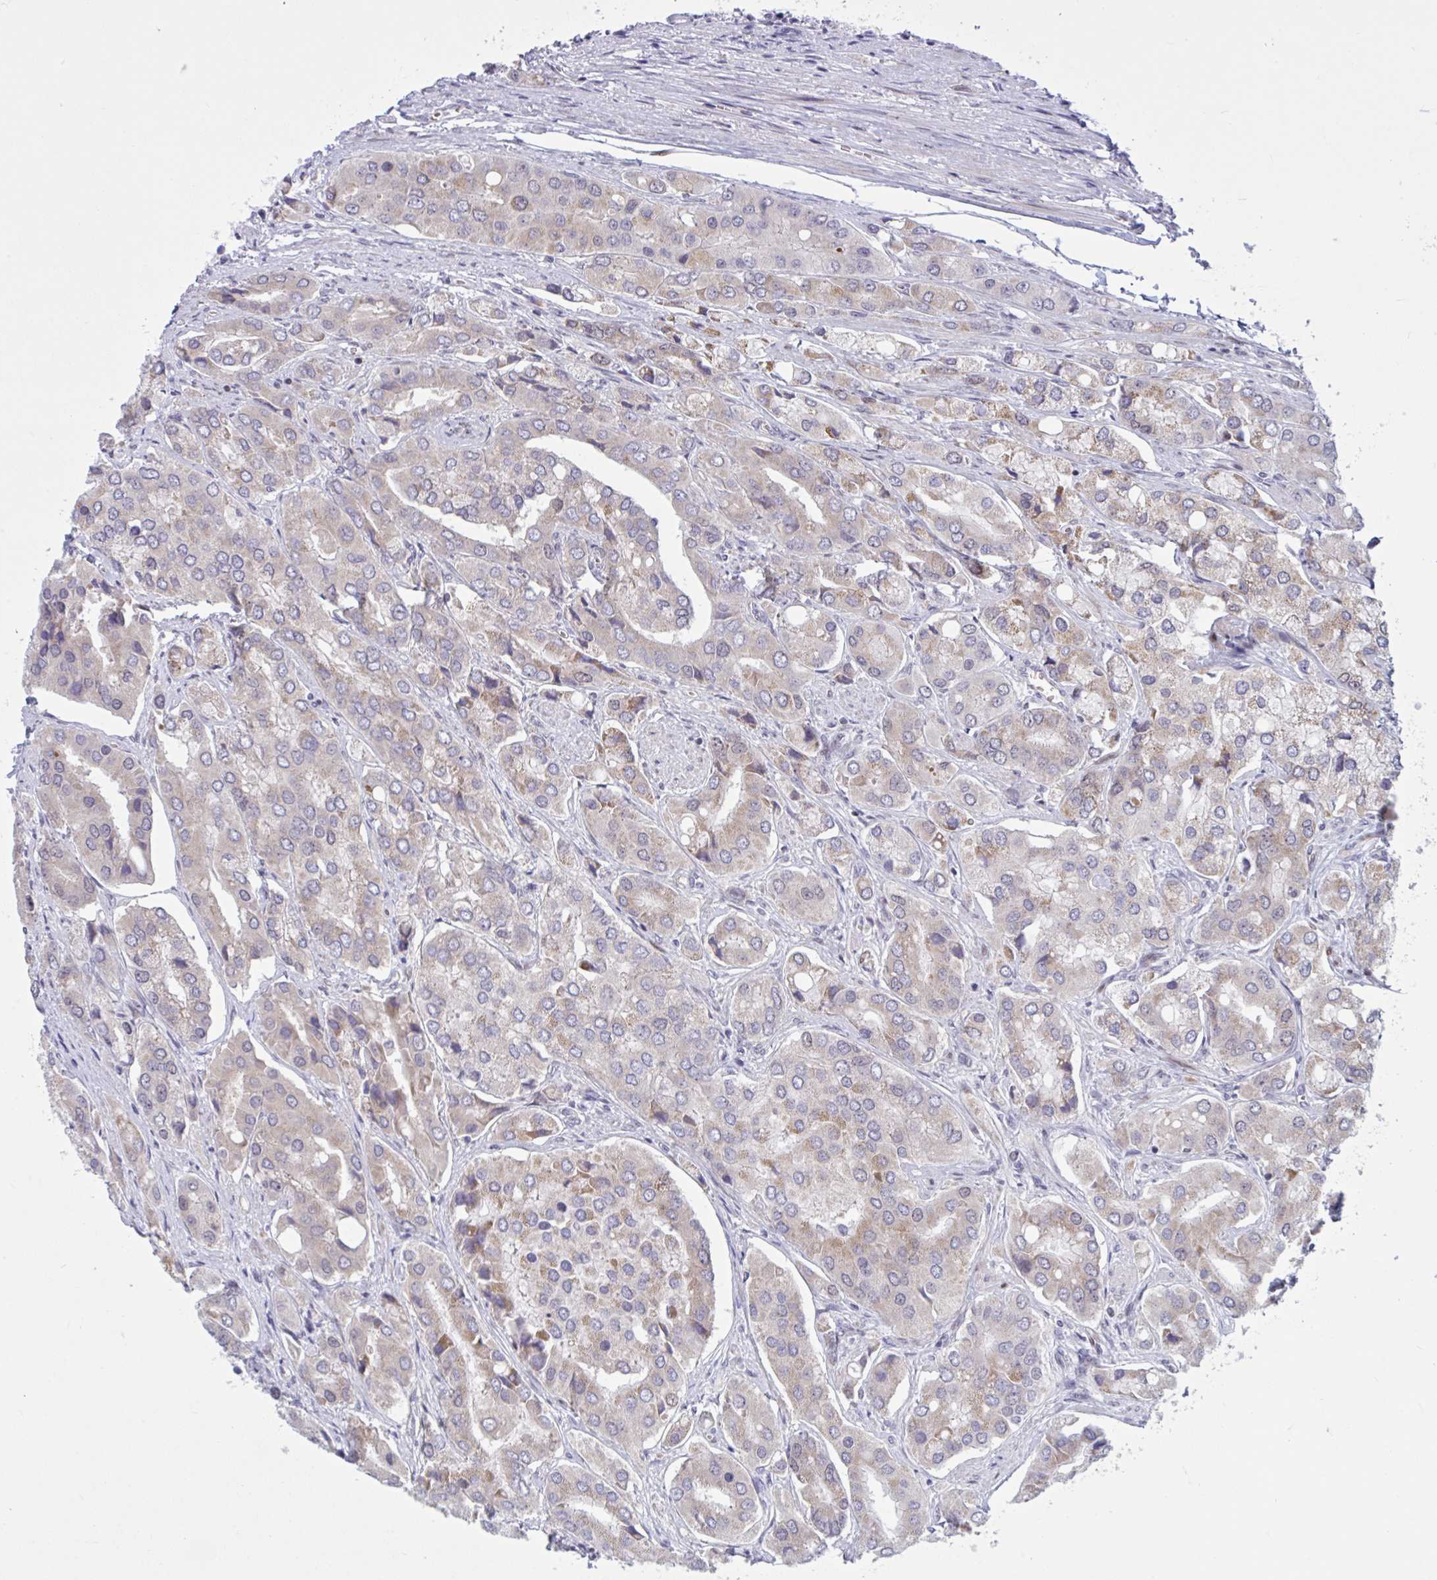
{"staining": {"intensity": "weak", "quantity": "25%-75%", "location": "cytoplasmic/membranous"}, "tissue": "prostate cancer", "cell_type": "Tumor cells", "image_type": "cancer", "snomed": [{"axis": "morphology", "description": "Adenocarcinoma, Low grade"}, {"axis": "topography", "description": "Prostate"}], "caption": "About 25%-75% of tumor cells in prostate low-grade adenocarcinoma reveal weak cytoplasmic/membranous protein positivity as visualized by brown immunohistochemical staining.", "gene": "RBL1", "patient": {"sex": "male", "age": 69}}